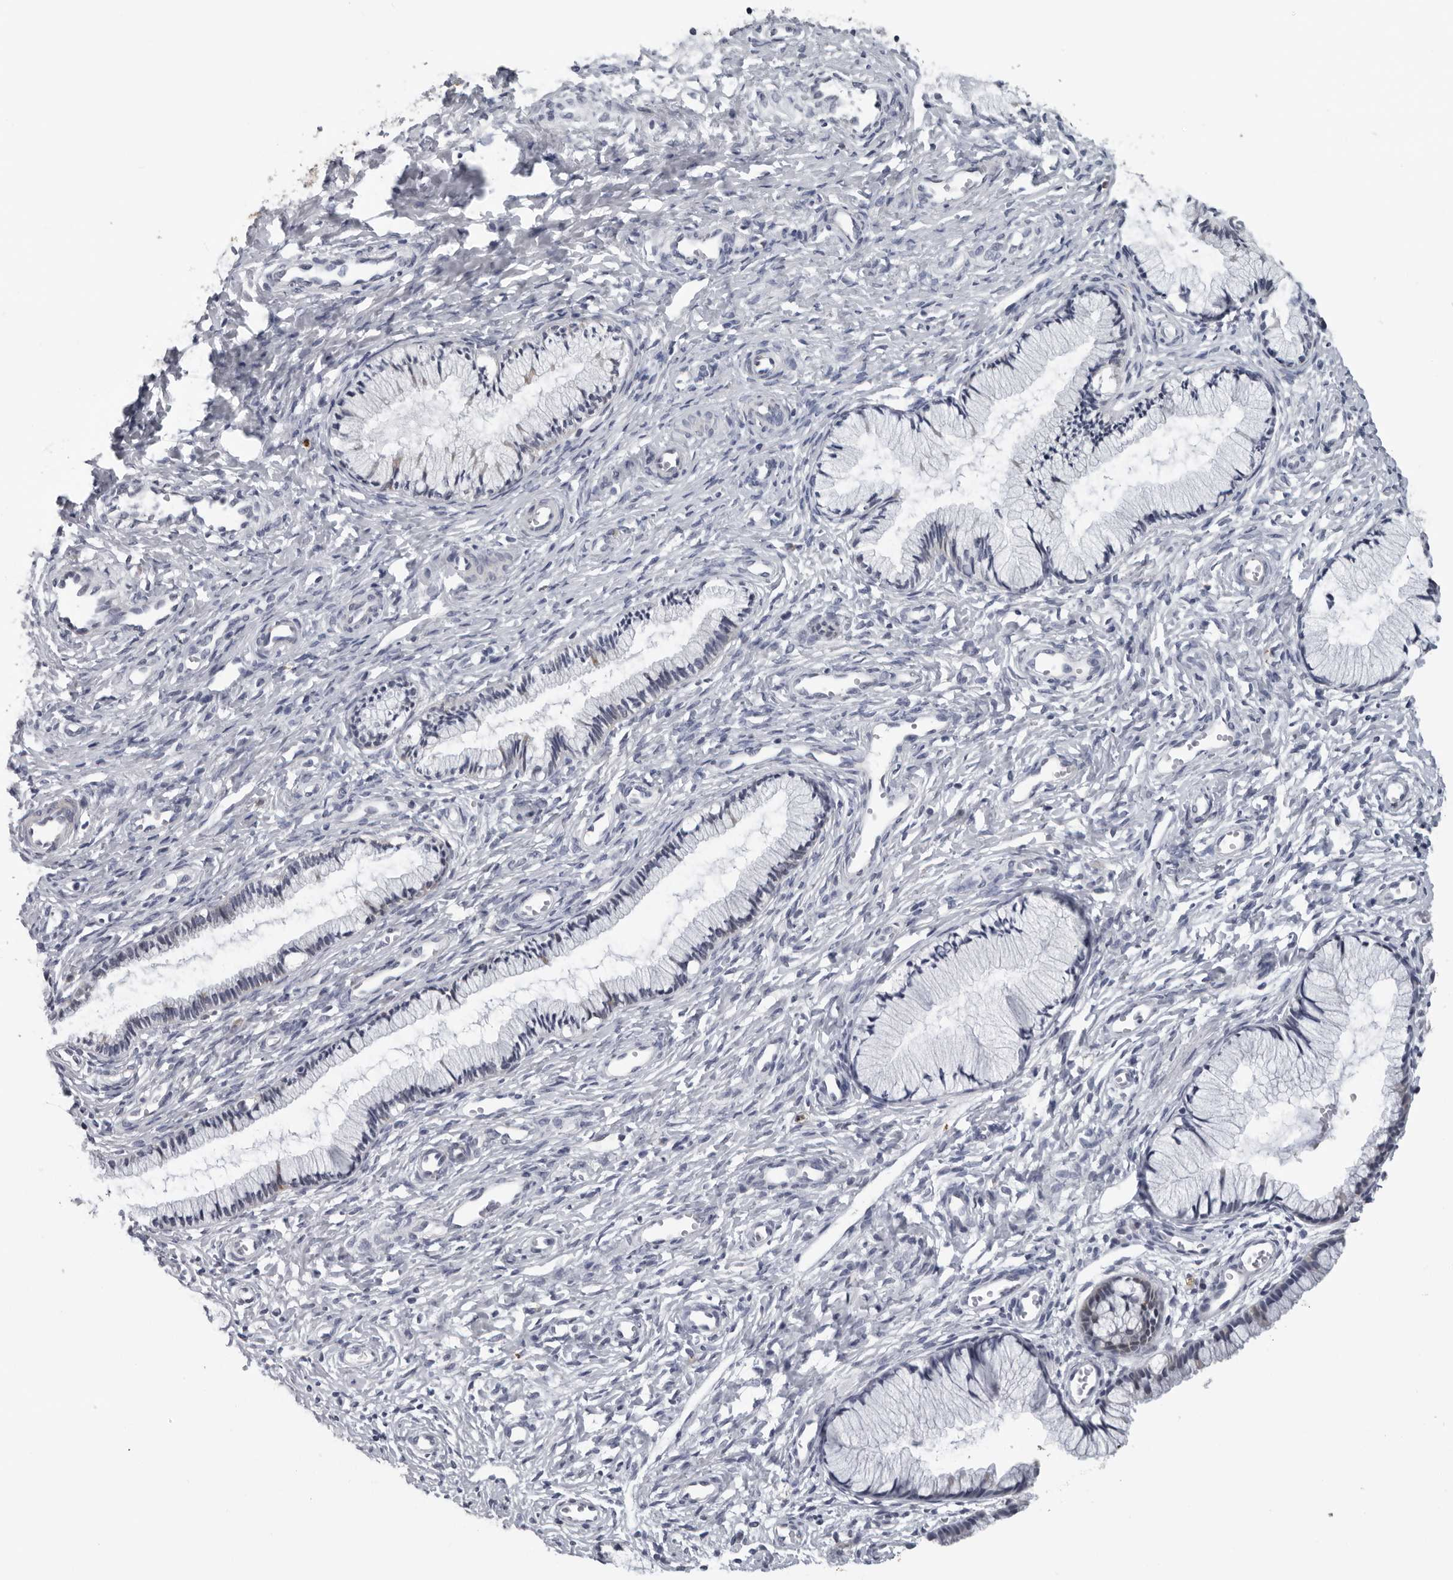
{"staining": {"intensity": "negative", "quantity": "none", "location": "none"}, "tissue": "cervix", "cell_type": "Glandular cells", "image_type": "normal", "snomed": [{"axis": "morphology", "description": "Normal tissue, NOS"}, {"axis": "topography", "description": "Cervix"}], "caption": "The immunohistochemistry micrograph has no significant staining in glandular cells of cervix. Nuclei are stained in blue.", "gene": "CPT2", "patient": {"sex": "female", "age": 27}}